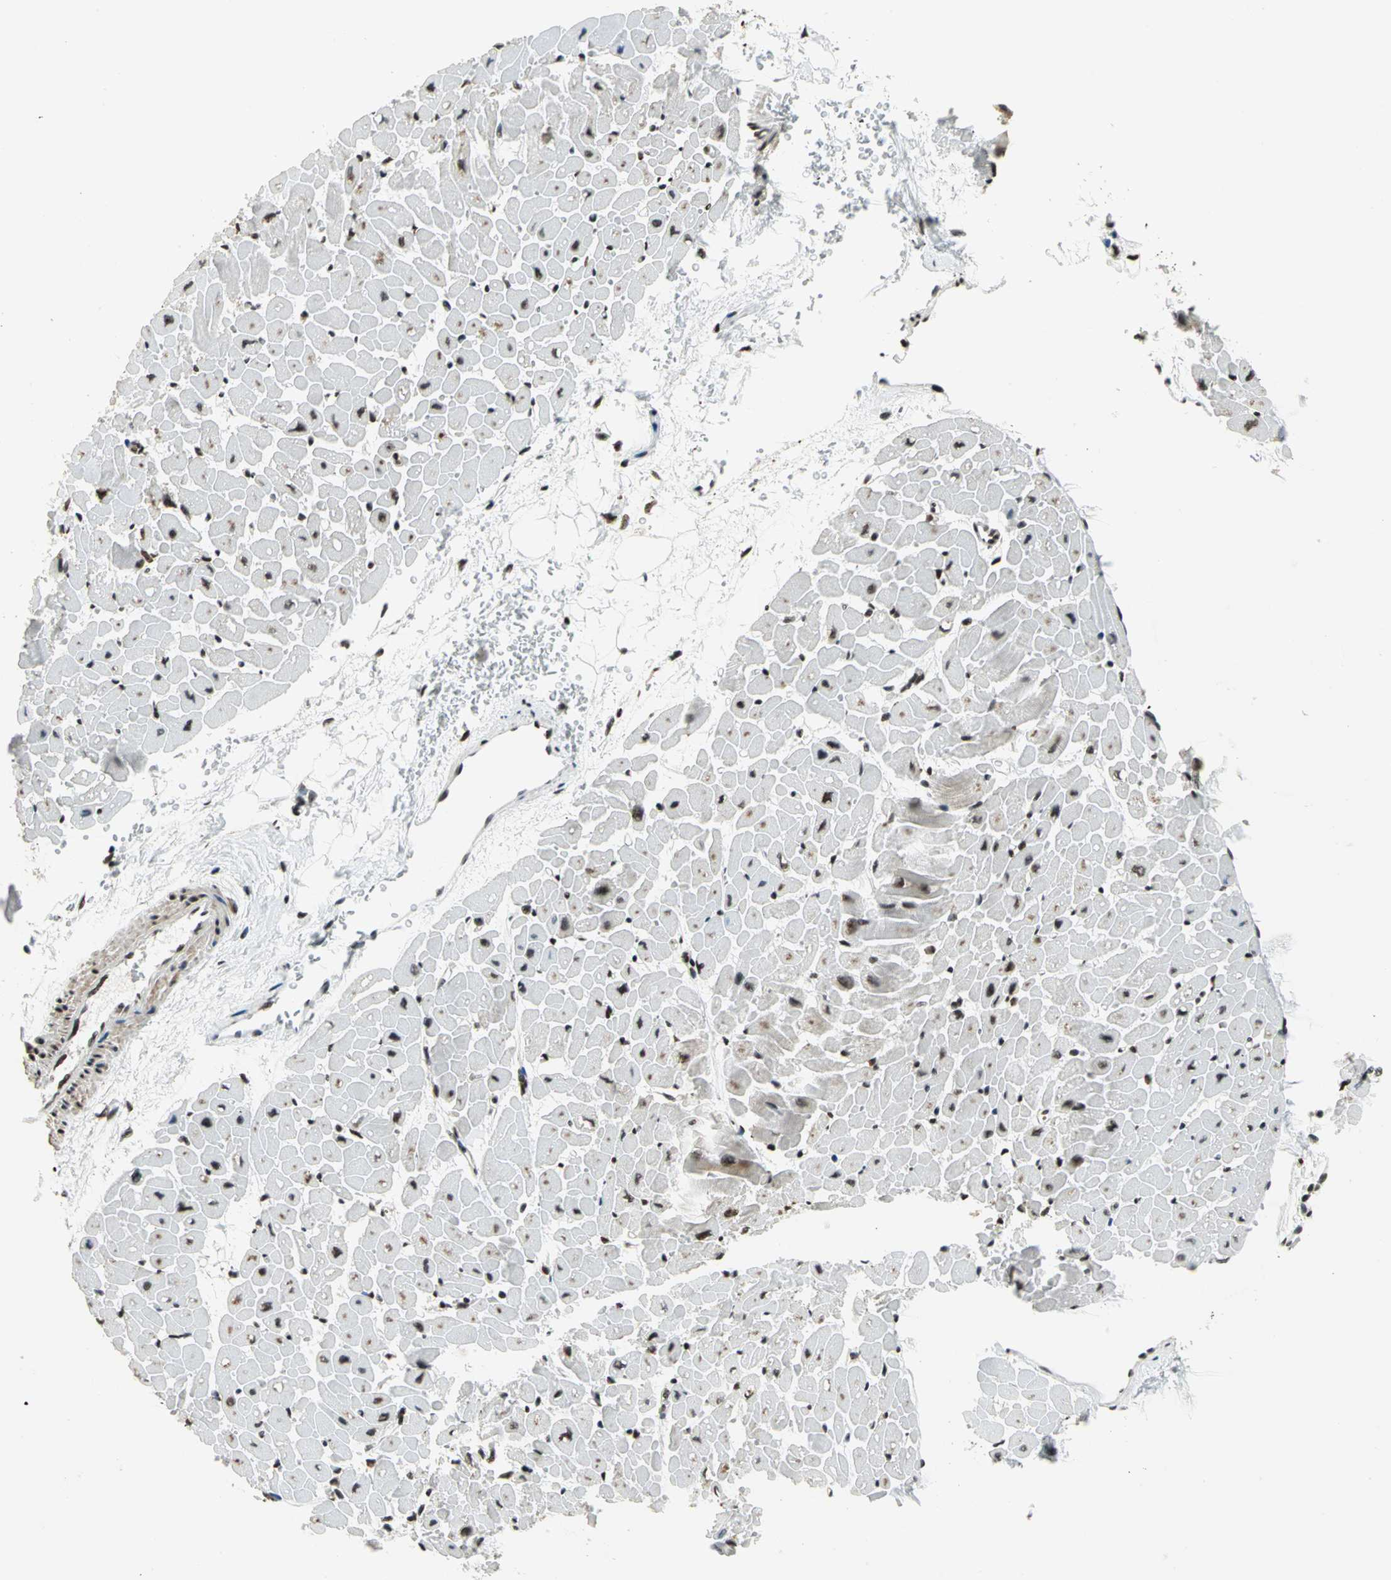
{"staining": {"intensity": "moderate", "quantity": "25%-75%", "location": "cytoplasmic/membranous"}, "tissue": "heart muscle", "cell_type": "Cardiomyocytes", "image_type": "normal", "snomed": [{"axis": "morphology", "description": "Normal tissue, NOS"}, {"axis": "topography", "description": "Heart"}], "caption": "An image showing moderate cytoplasmic/membranous expression in about 25%-75% of cardiomyocytes in normal heart muscle, as visualized by brown immunohistochemical staining.", "gene": "UBTF", "patient": {"sex": "male", "age": 45}}